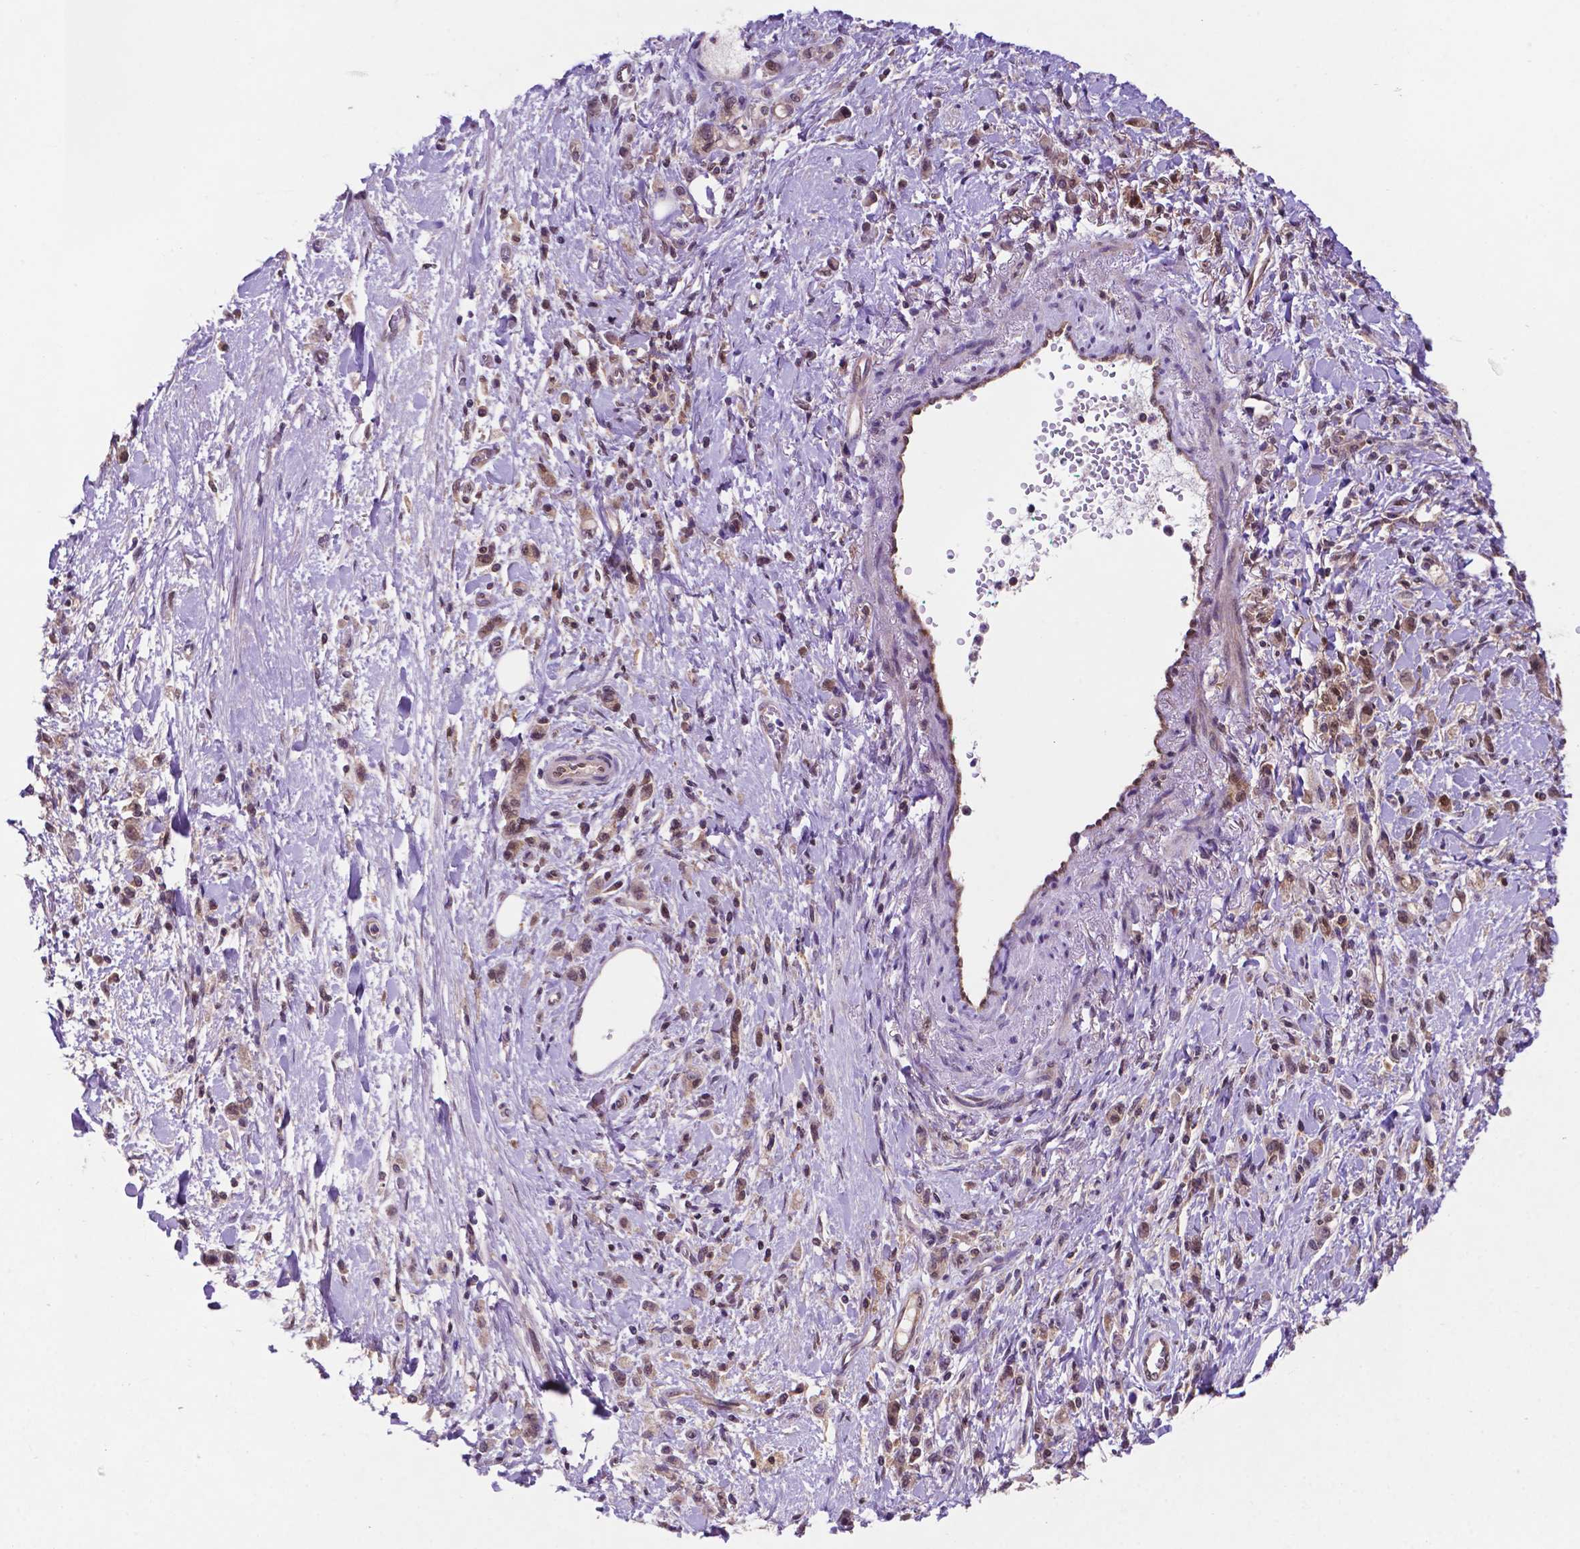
{"staining": {"intensity": "moderate", "quantity": ">75%", "location": "nuclear"}, "tissue": "stomach cancer", "cell_type": "Tumor cells", "image_type": "cancer", "snomed": [{"axis": "morphology", "description": "Adenocarcinoma, NOS"}, {"axis": "topography", "description": "Stomach"}], "caption": "Tumor cells reveal medium levels of moderate nuclear staining in about >75% of cells in stomach adenocarcinoma.", "gene": "UBE2L6", "patient": {"sex": "male", "age": 77}}